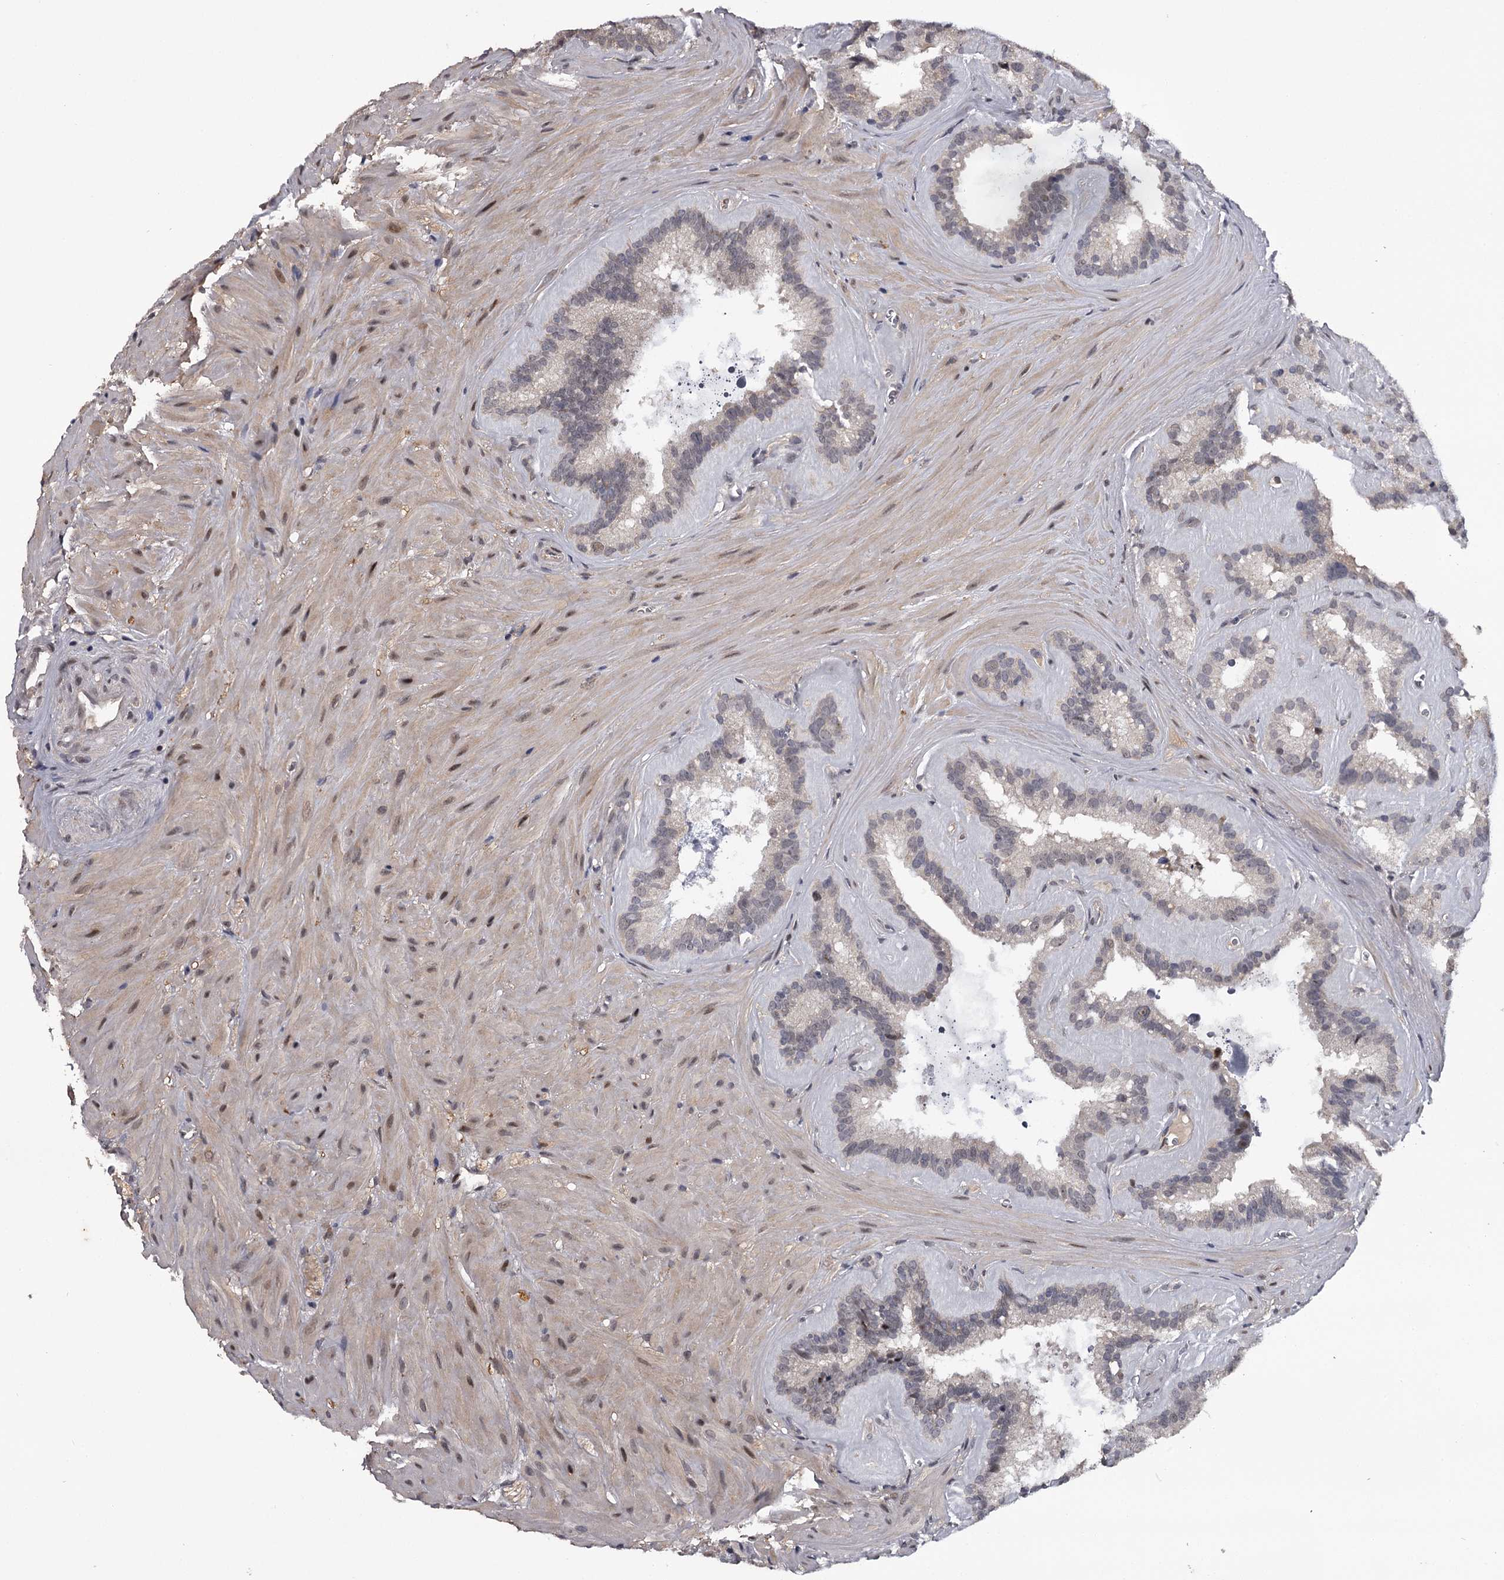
{"staining": {"intensity": "weak", "quantity": "<25%", "location": "nuclear"}, "tissue": "seminal vesicle", "cell_type": "Glandular cells", "image_type": "normal", "snomed": [{"axis": "morphology", "description": "Normal tissue, NOS"}, {"axis": "topography", "description": "Prostate"}, {"axis": "topography", "description": "Seminal veicle"}], "caption": "Benign seminal vesicle was stained to show a protein in brown. There is no significant positivity in glandular cells.", "gene": "RNF44", "patient": {"sex": "male", "age": 59}}